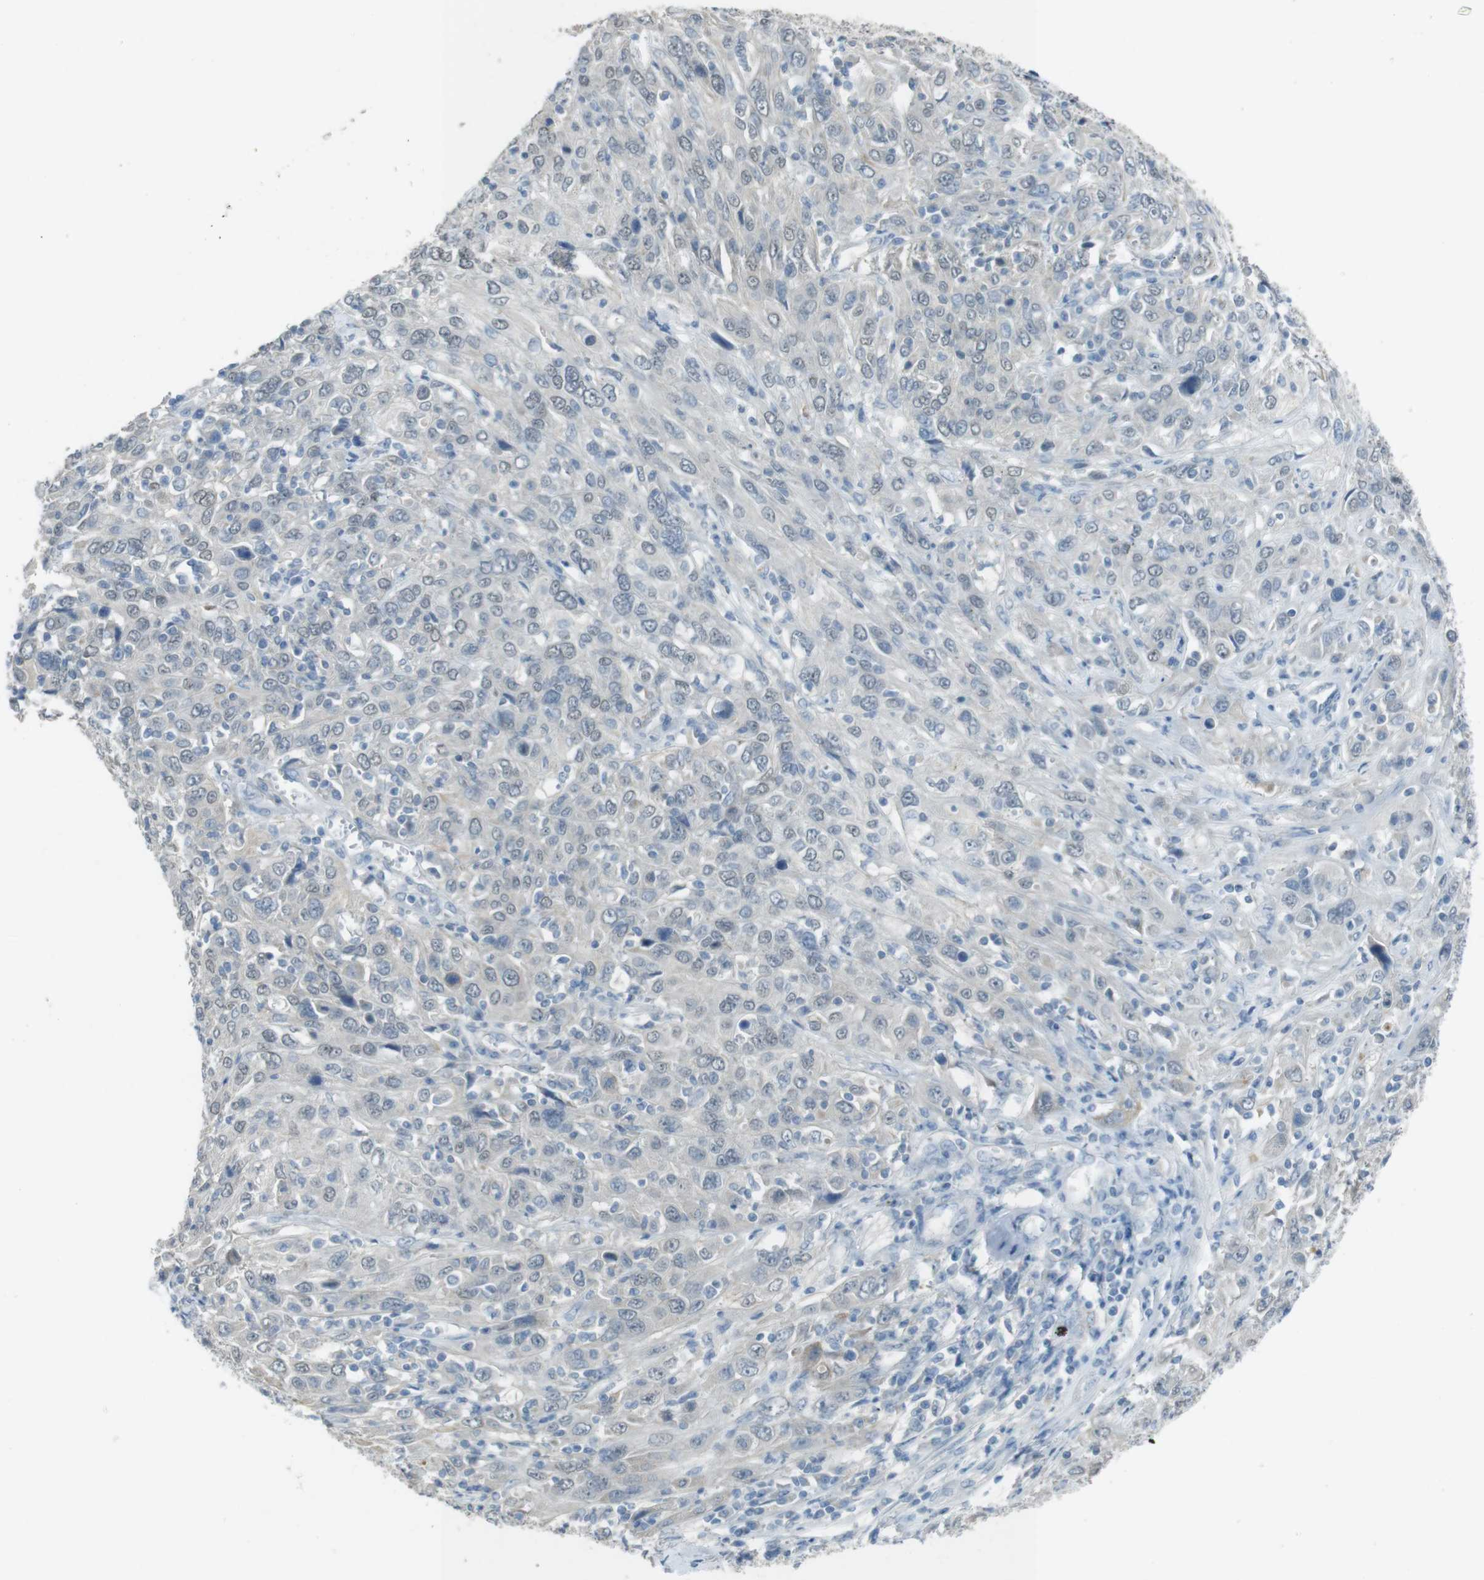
{"staining": {"intensity": "weak", "quantity": "<25%", "location": "cytoplasmic/membranous"}, "tissue": "cervical cancer", "cell_type": "Tumor cells", "image_type": "cancer", "snomed": [{"axis": "morphology", "description": "Squamous cell carcinoma, NOS"}, {"axis": "topography", "description": "Cervix"}], "caption": "Micrograph shows no protein positivity in tumor cells of squamous cell carcinoma (cervical) tissue.", "gene": "ENTPD7", "patient": {"sex": "female", "age": 46}}